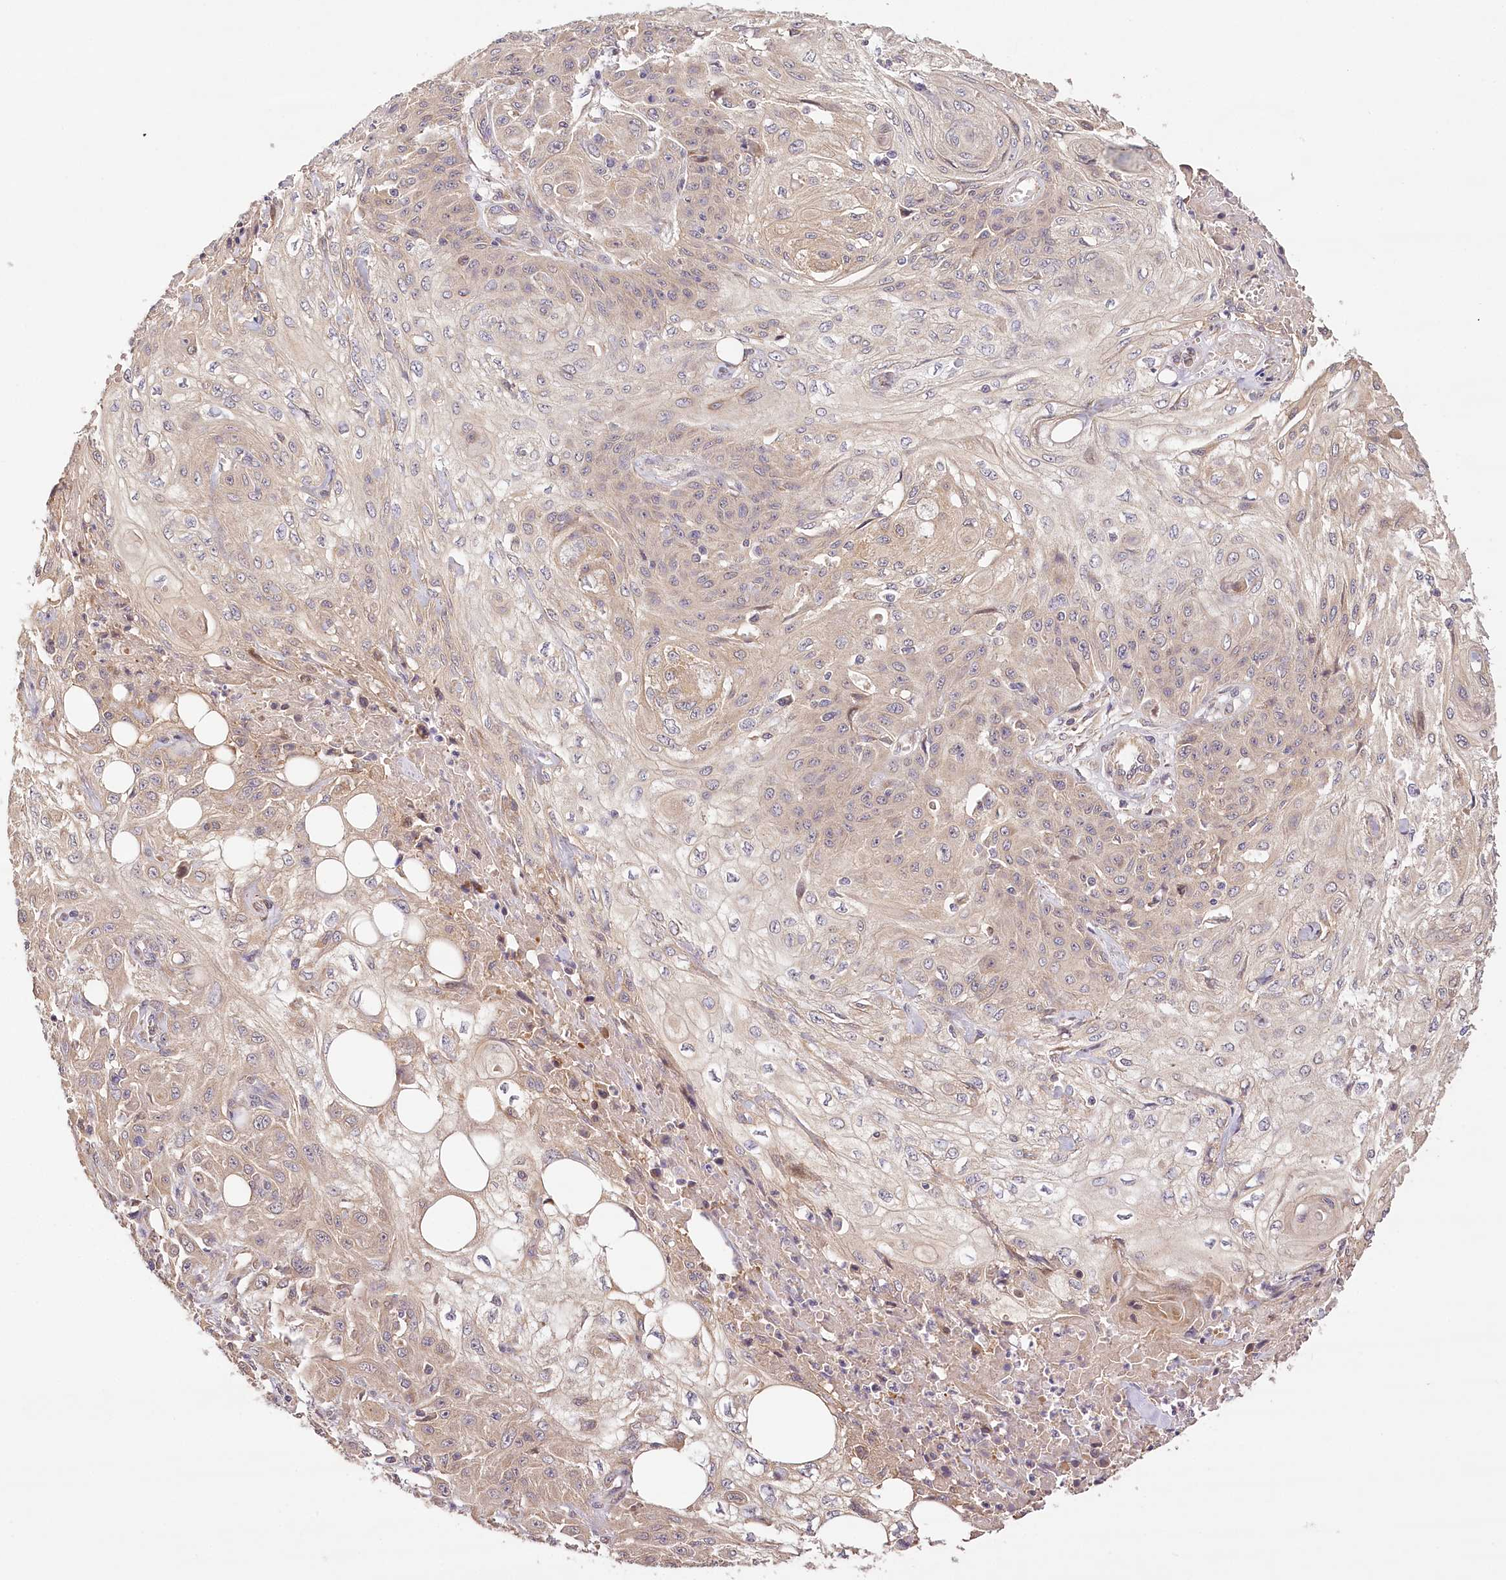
{"staining": {"intensity": "weak", "quantity": "25%-75%", "location": "cytoplasmic/membranous"}, "tissue": "skin cancer", "cell_type": "Tumor cells", "image_type": "cancer", "snomed": [{"axis": "morphology", "description": "Squamous cell carcinoma, NOS"}, {"axis": "morphology", "description": "Squamous cell carcinoma, metastatic, NOS"}, {"axis": "topography", "description": "Skin"}, {"axis": "topography", "description": "Lymph node"}], "caption": "Brown immunohistochemical staining in human squamous cell carcinoma (skin) exhibits weak cytoplasmic/membranous positivity in approximately 25%-75% of tumor cells.", "gene": "LSS", "patient": {"sex": "male", "age": 75}}